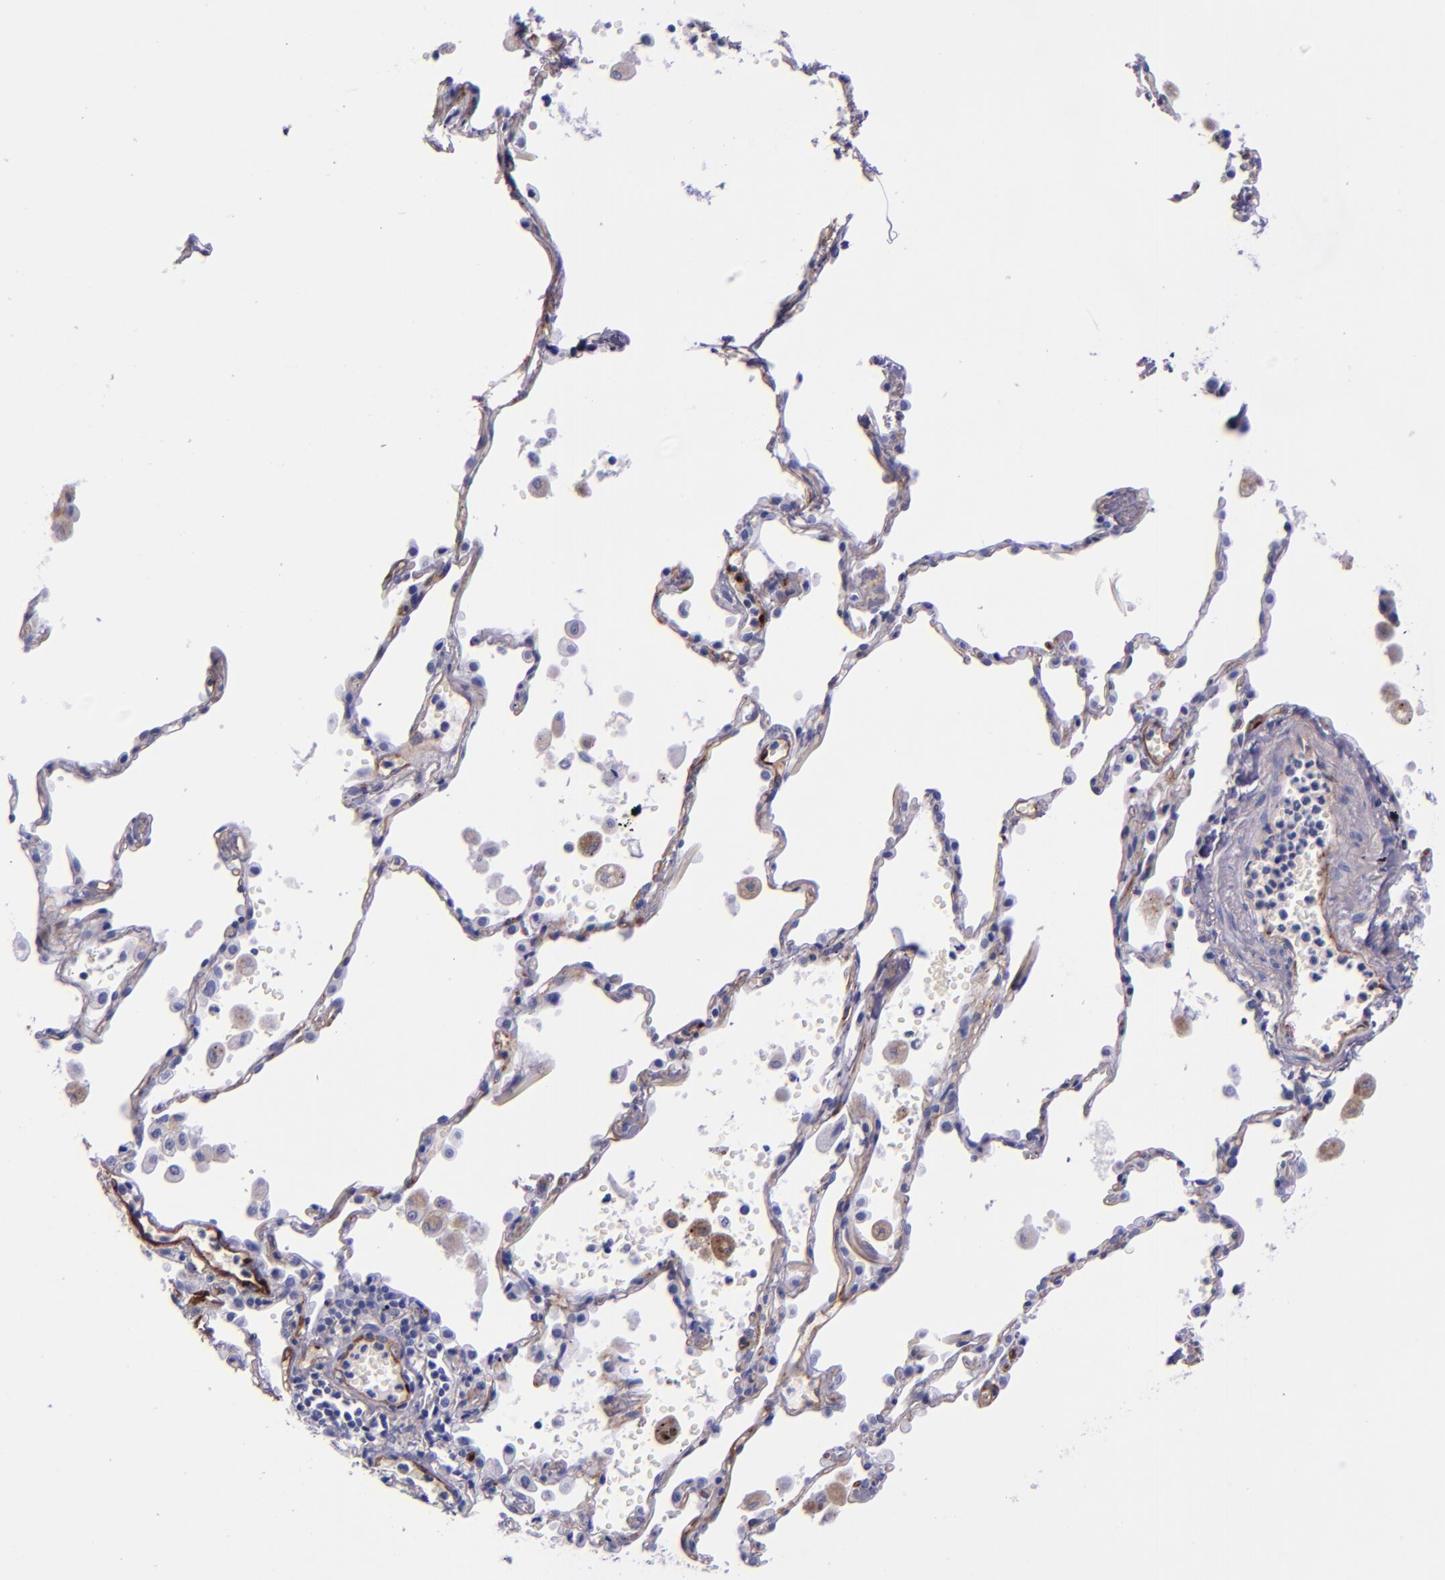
{"staining": {"intensity": "negative", "quantity": "none", "location": "none"}, "tissue": "lung cancer", "cell_type": "Tumor cells", "image_type": "cancer", "snomed": [{"axis": "morphology", "description": "Squamous cell carcinoma, NOS"}, {"axis": "topography", "description": "Lung"}], "caption": "DAB immunohistochemical staining of human lung squamous cell carcinoma exhibits no significant expression in tumor cells. (Immunohistochemistry, brightfield microscopy, high magnification).", "gene": "NOS3", "patient": {"sex": "male", "age": 71}}